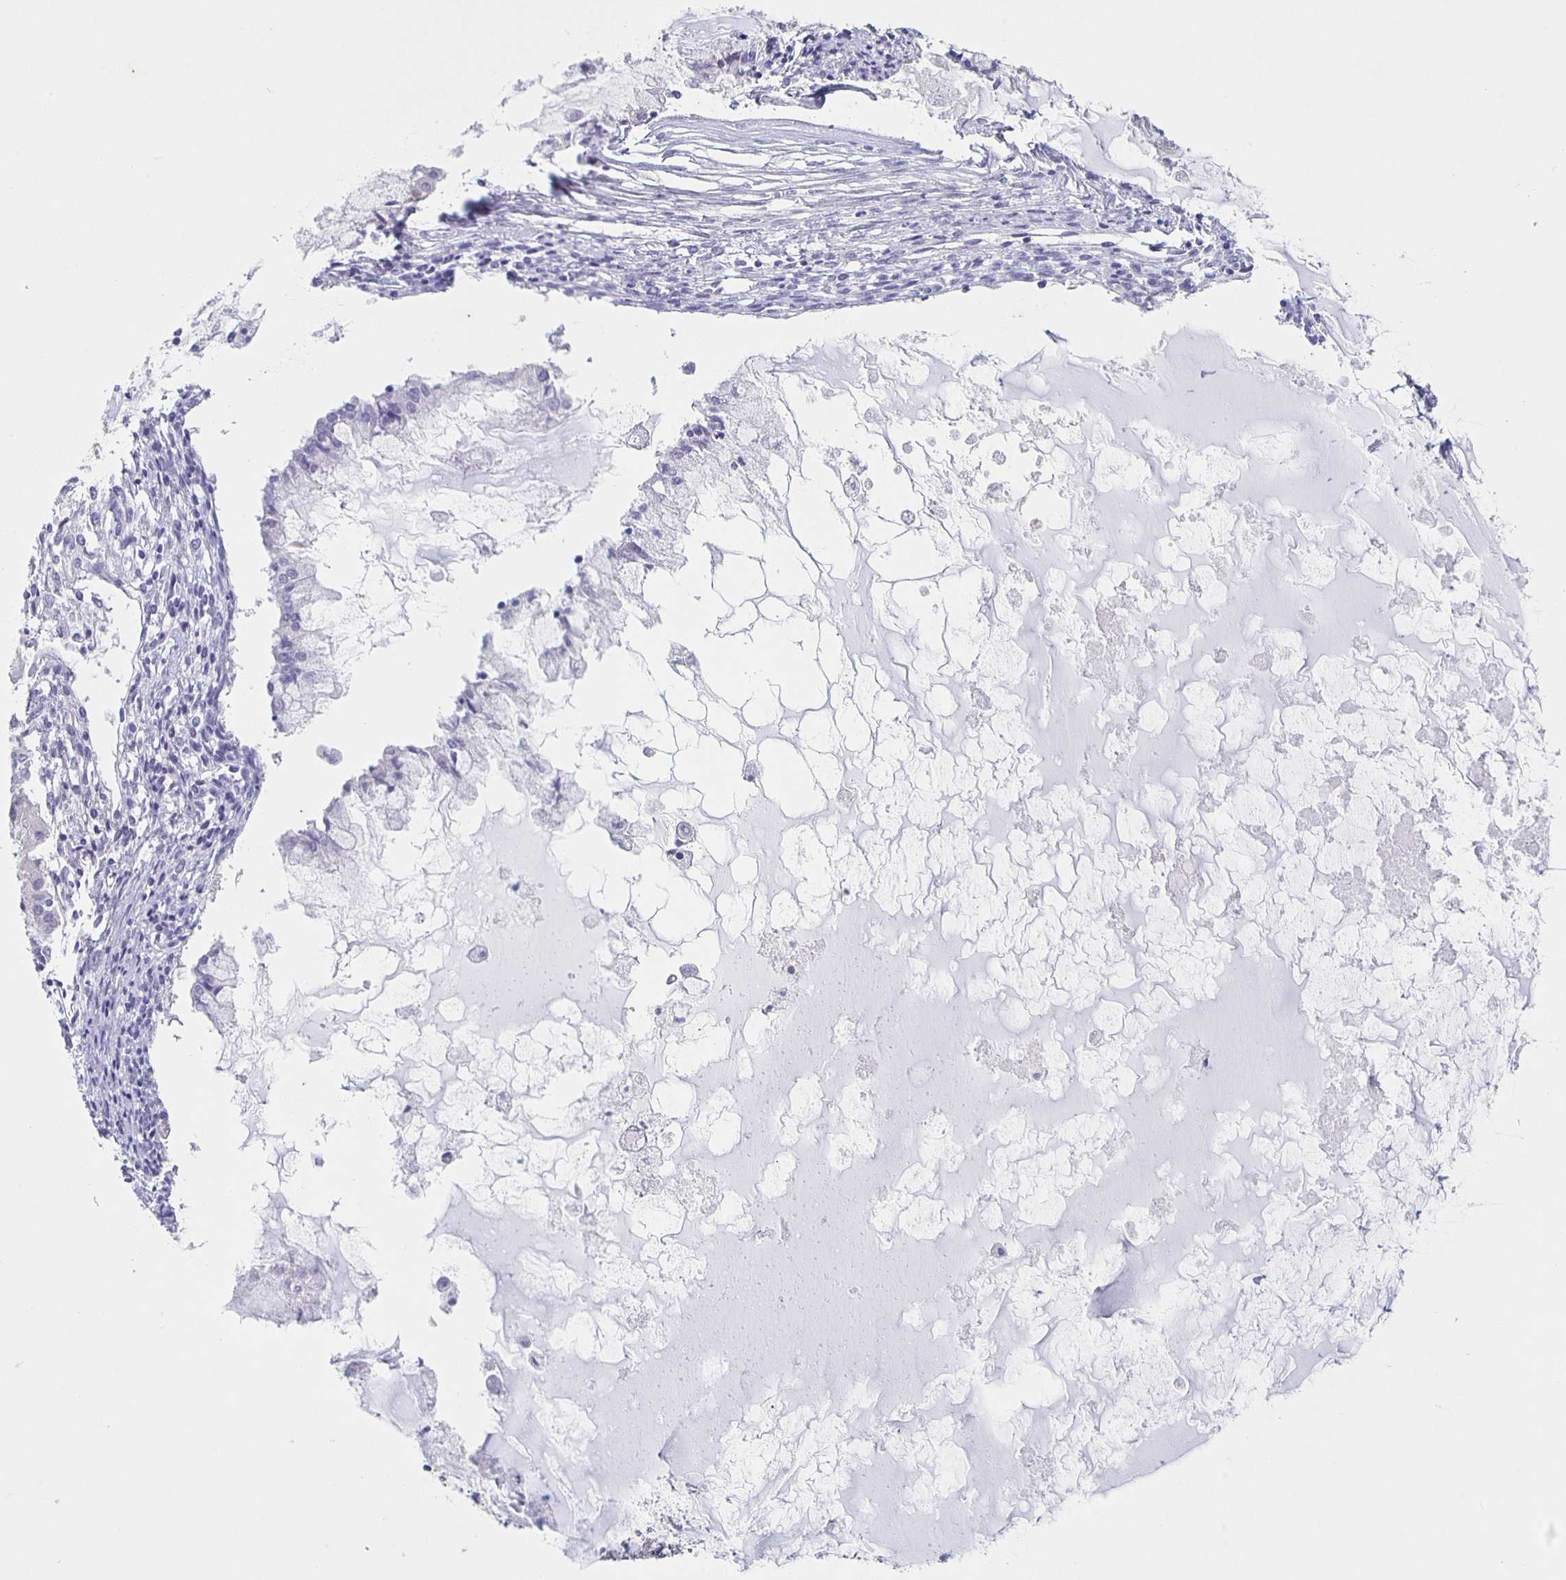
{"staining": {"intensity": "negative", "quantity": "none", "location": "none"}, "tissue": "ovarian cancer", "cell_type": "Tumor cells", "image_type": "cancer", "snomed": [{"axis": "morphology", "description": "Cystadenocarcinoma, mucinous, NOS"}, {"axis": "topography", "description": "Ovary"}], "caption": "High power microscopy histopathology image of an immunohistochemistry (IHC) micrograph of ovarian cancer, revealing no significant positivity in tumor cells.", "gene": "CARNS1", "patient": {"sex": "female", "age": 34}}